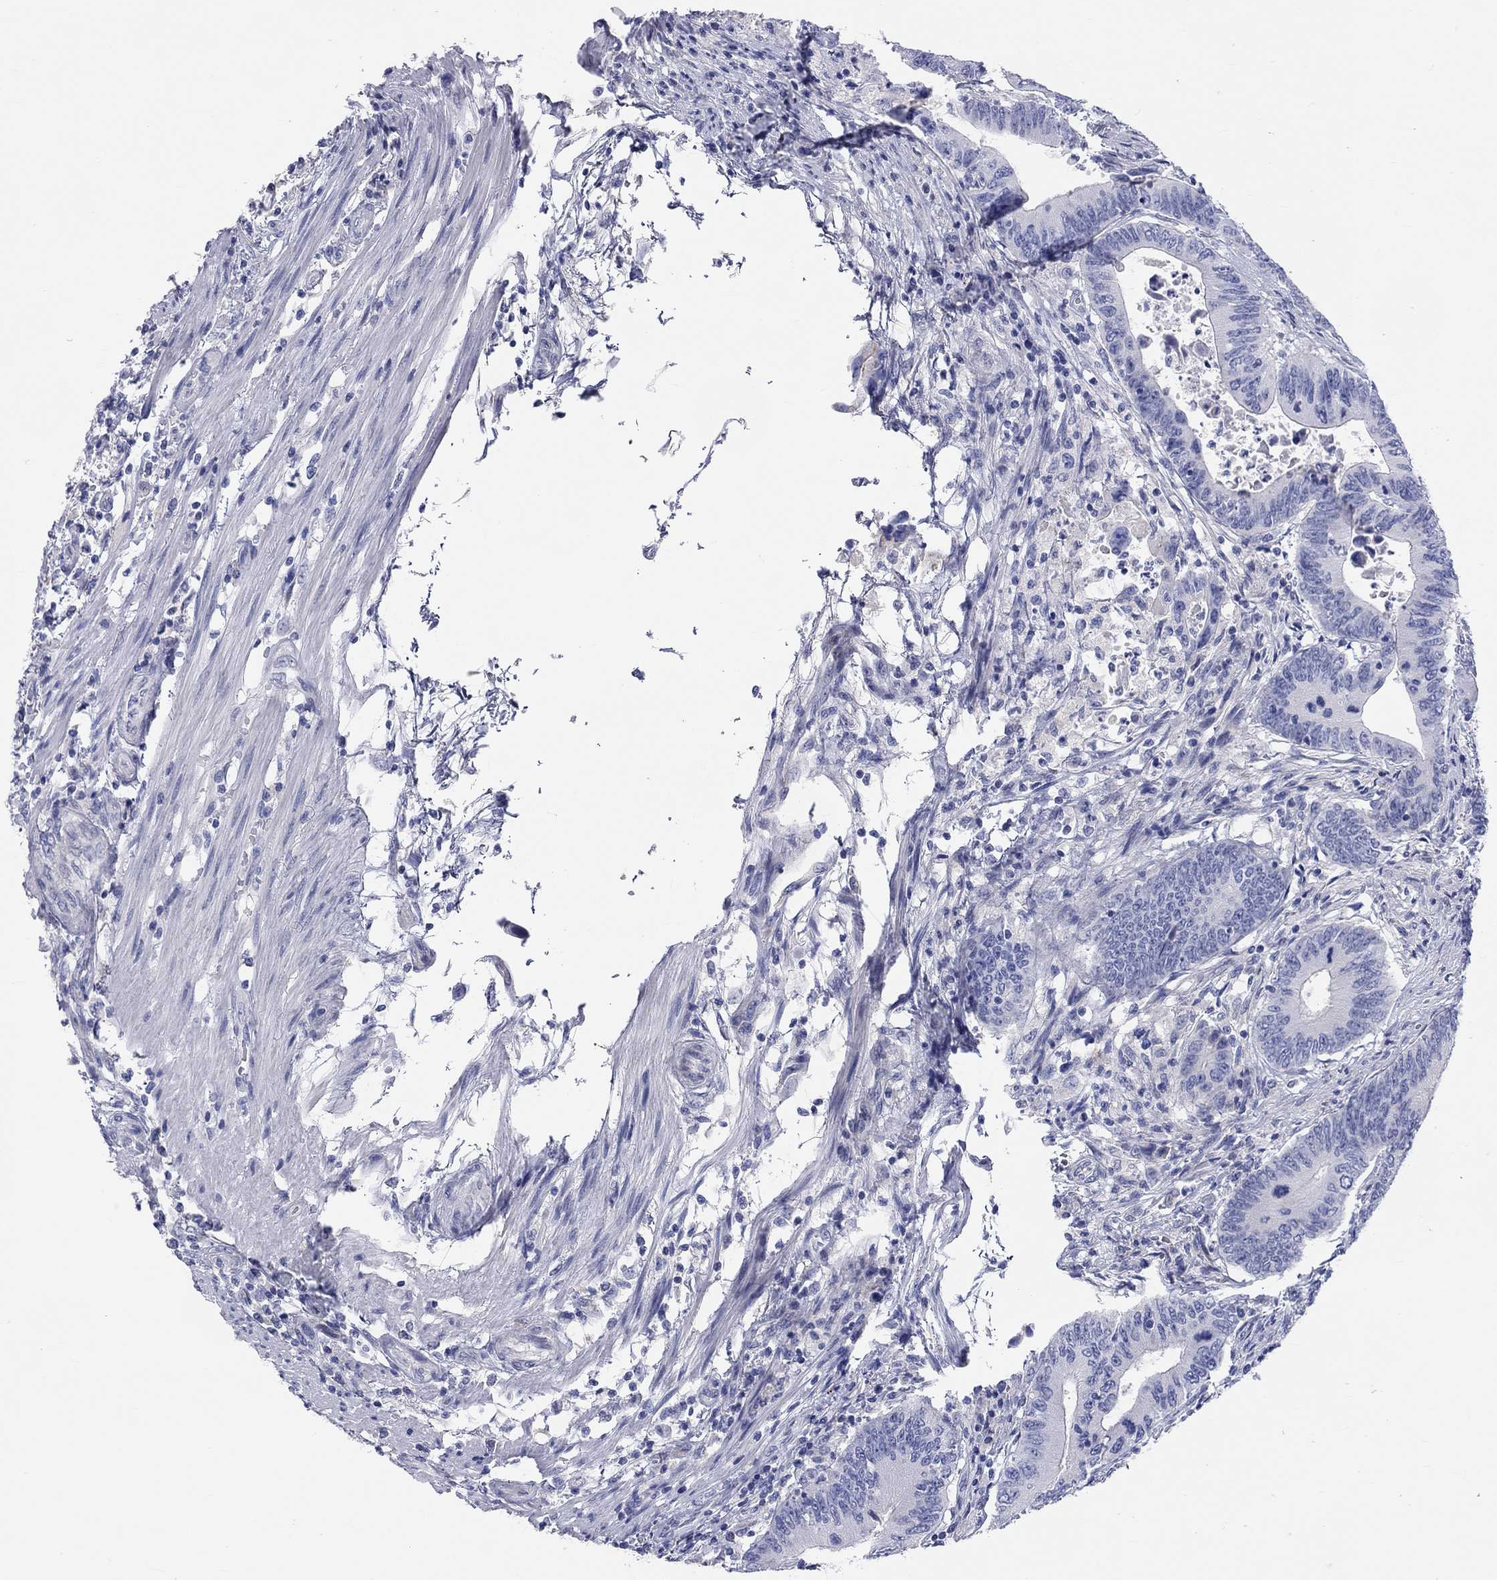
{"staining": {"intensity": "negative", "quantity": "none", "location": "none"}, "tissue": "colorectal cancer", "cell_type": "Tumor cells", "image_type": "cancer", "snomed": [{"axis": "morphology", "description": "Adenocarcinoma, NOS"}, {"axis": "topography", "description": "Colon"}], "caption": "Immunohistochemistry of adenocarcinoma (colorectal) exhibits no staining in tumor cells. (DAB immunohistochemistry with hematoxylin counter stain).", "gene": "ST7L", "patient": {"sex": "female", "age": 90}}